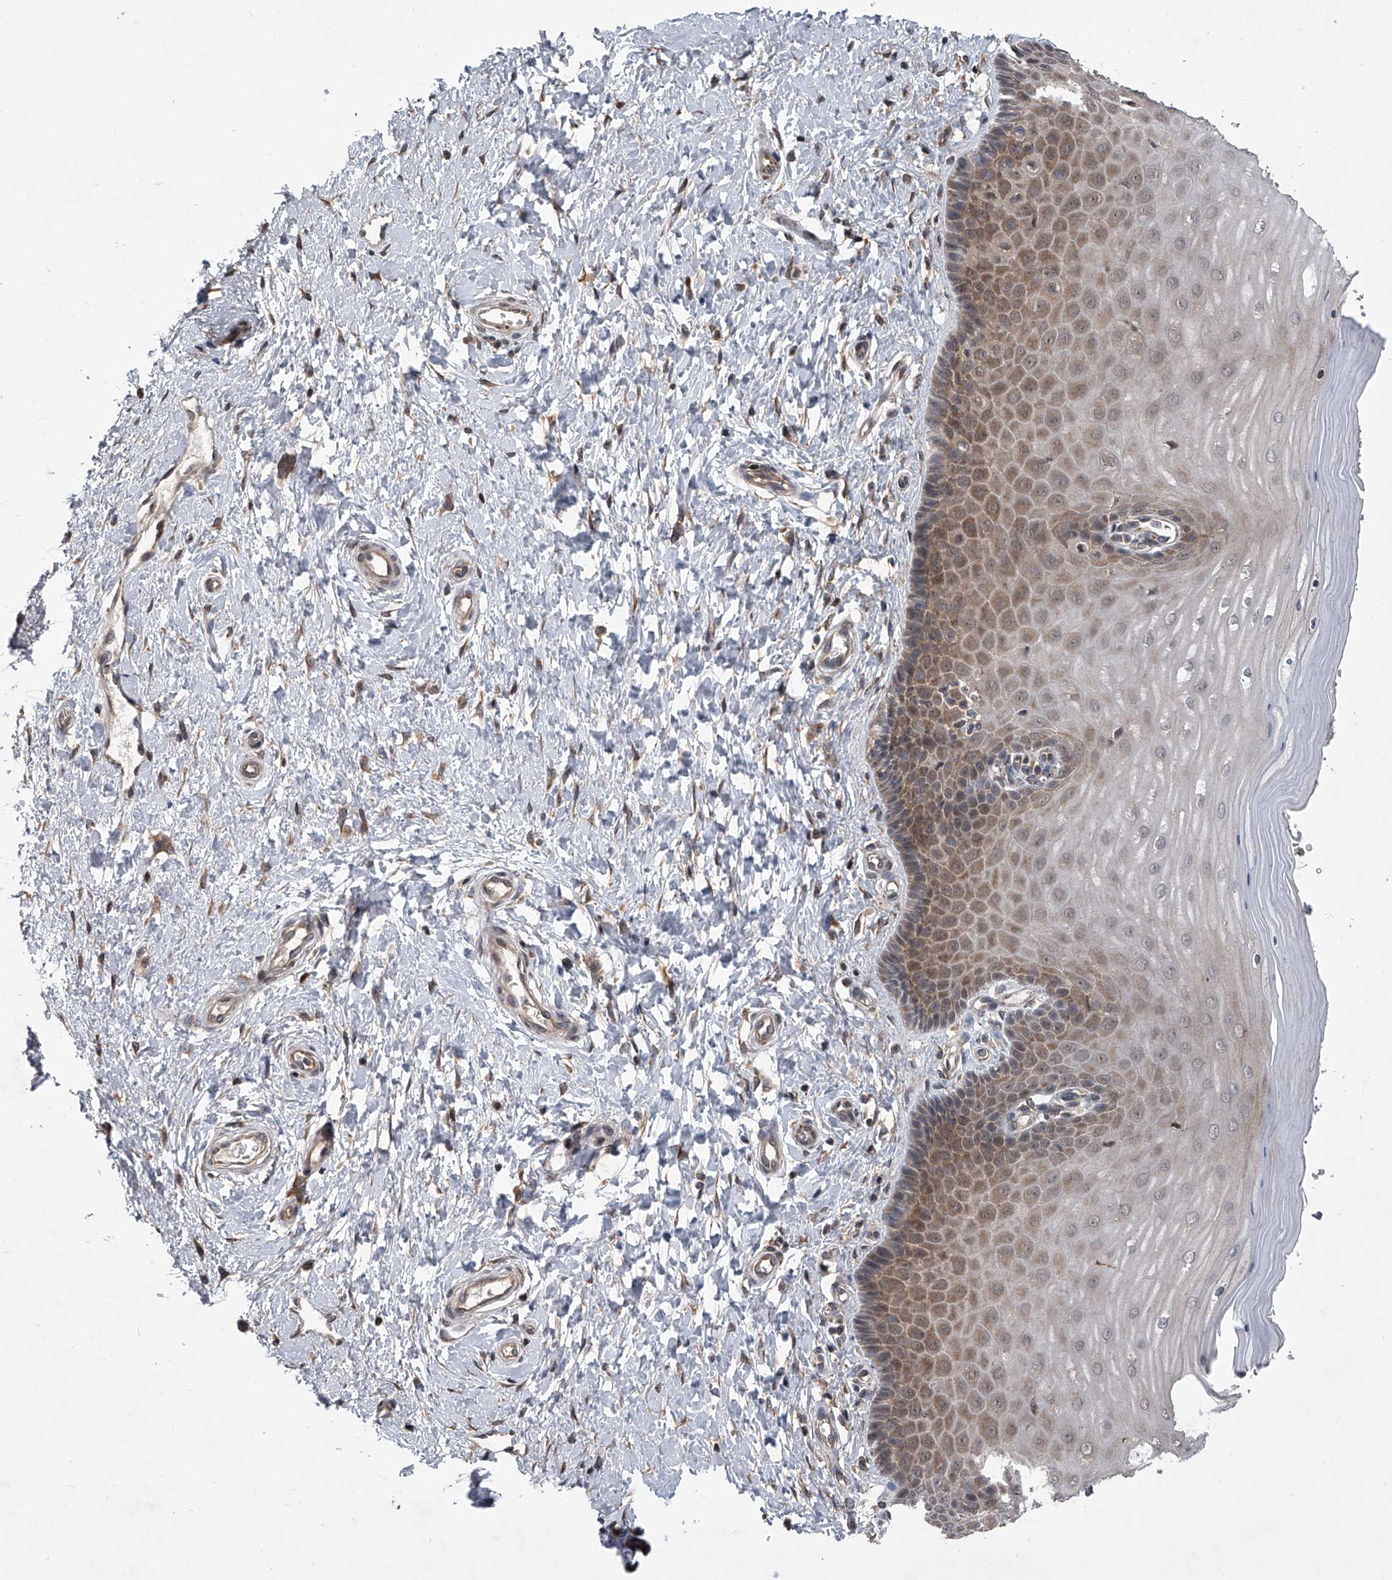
{"staining": {"intensity": "moderate", "quantity": ">75%", "location": "cytoplasmic/membranous"}, "tissue": "cervix", "cell_type": "Glandular cells", "image_type": "normal", "snomed": [{"axis": "morphology", "description": "Normal tissue, NOS"}, {"axis": "topography", "description": "Cervix"}], "caption": "High-magnification brightfield microscopy of benign cervix stained with DAB (3,3'-diaminobenzidine) (brown) and counterstained with hematoxylin (blue). glandular cells exhibit moderate cytoplasmic/membranous expression is appreciated in approximately>75% of cells. (IHC, brightfield microscopy, high magnification).", "gene": "GEMIN8", "patient": {"sex": "female", "age": 55}}